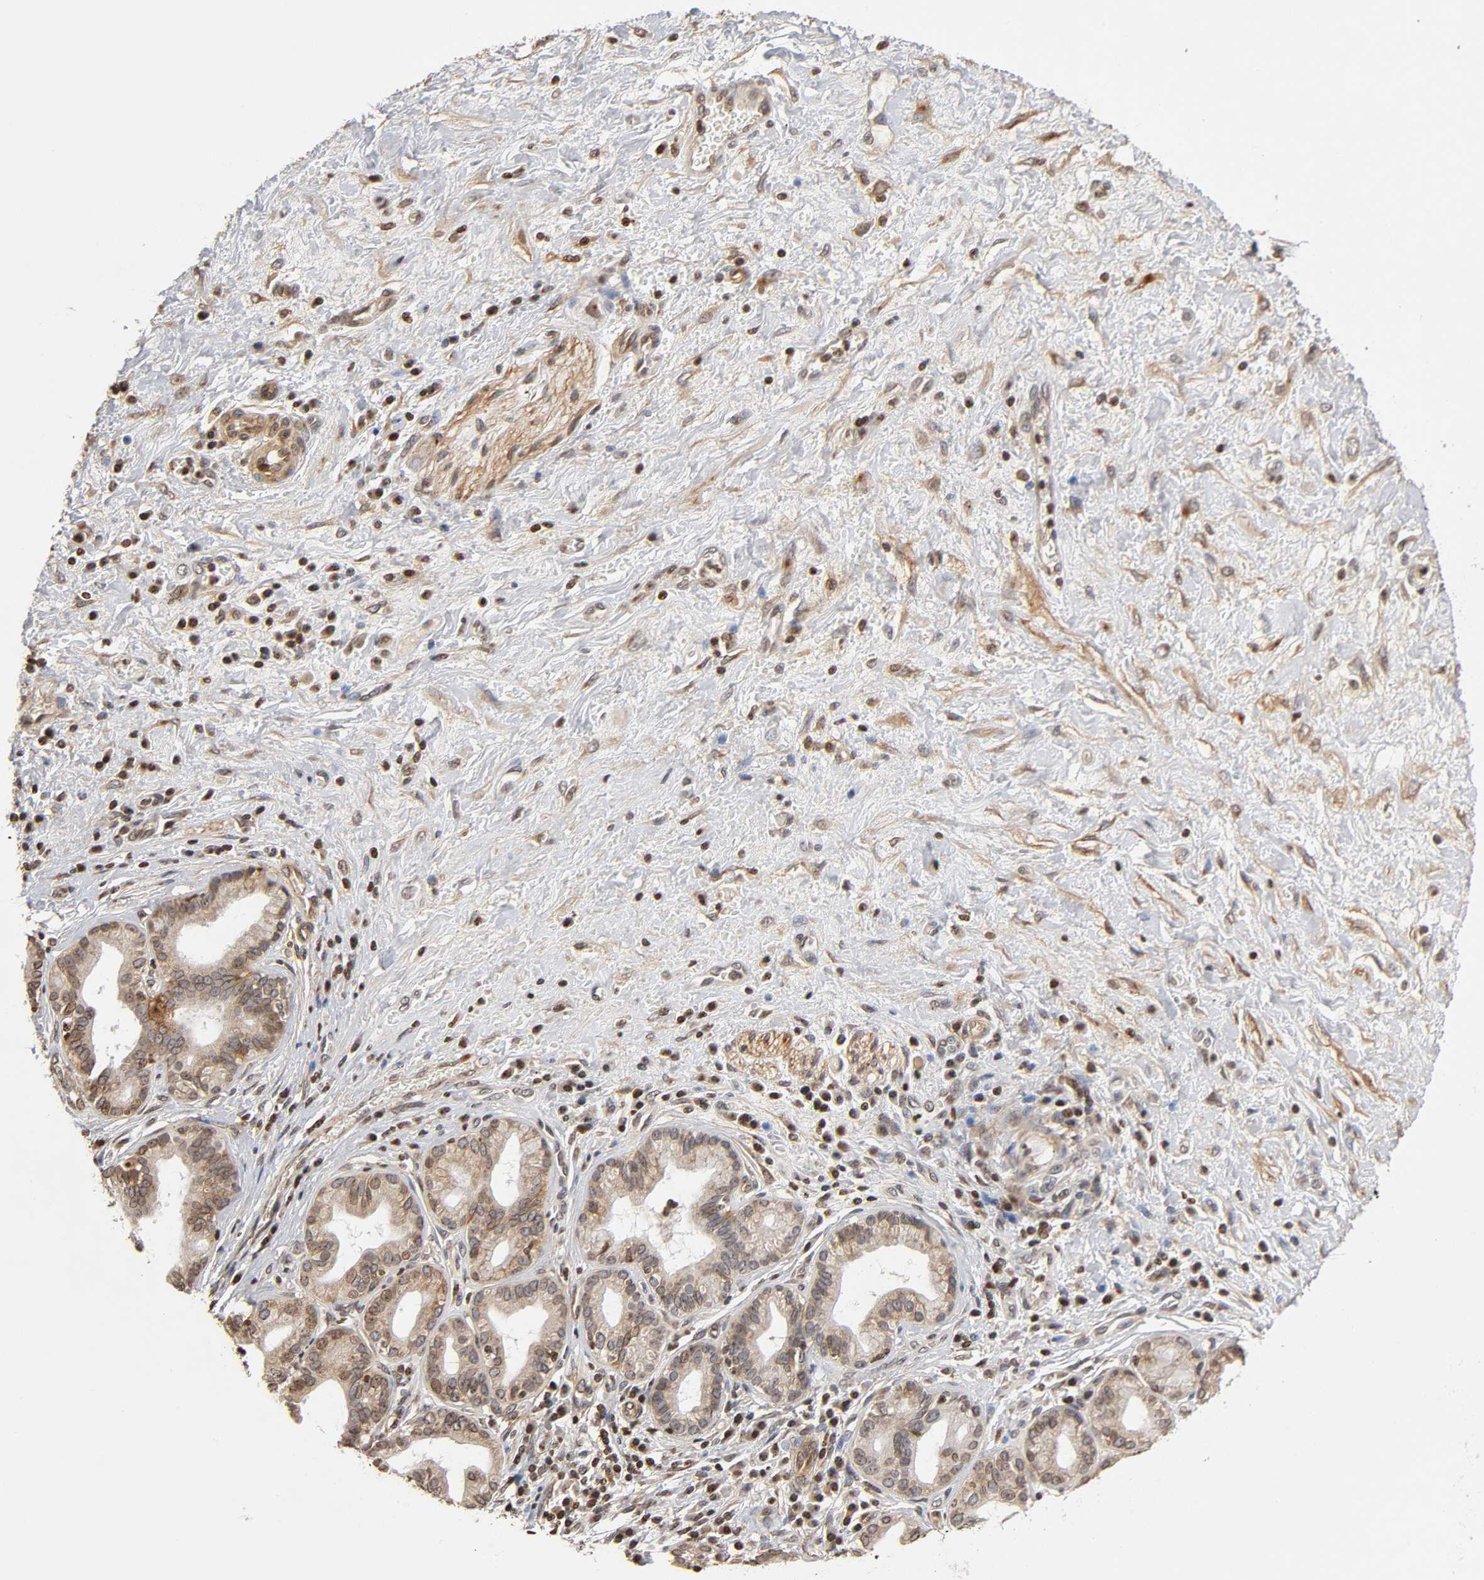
{"staining": {"intensity": "moderate", "quantity": ">75%", "location": "cytoplasmic/membranous"}, "tissue": "pancreatic cancer", "cell_type": "Tumor cells", "image_type": "cancer", "snomed": [{"axis": "morphology", "description": "Adenocarcinoma, NOS"}, {"axis": "topography", "description": "Pancreas"}], "caption": "About >75% of tumor cells in adenocarcinoma (pancreatic) show moderate cytoplasmic/membranous protein staining as visualized by brown immunohistochemical staining.", "gene": "ITGAV", "patient": {"sex": "female", "age": 73}}